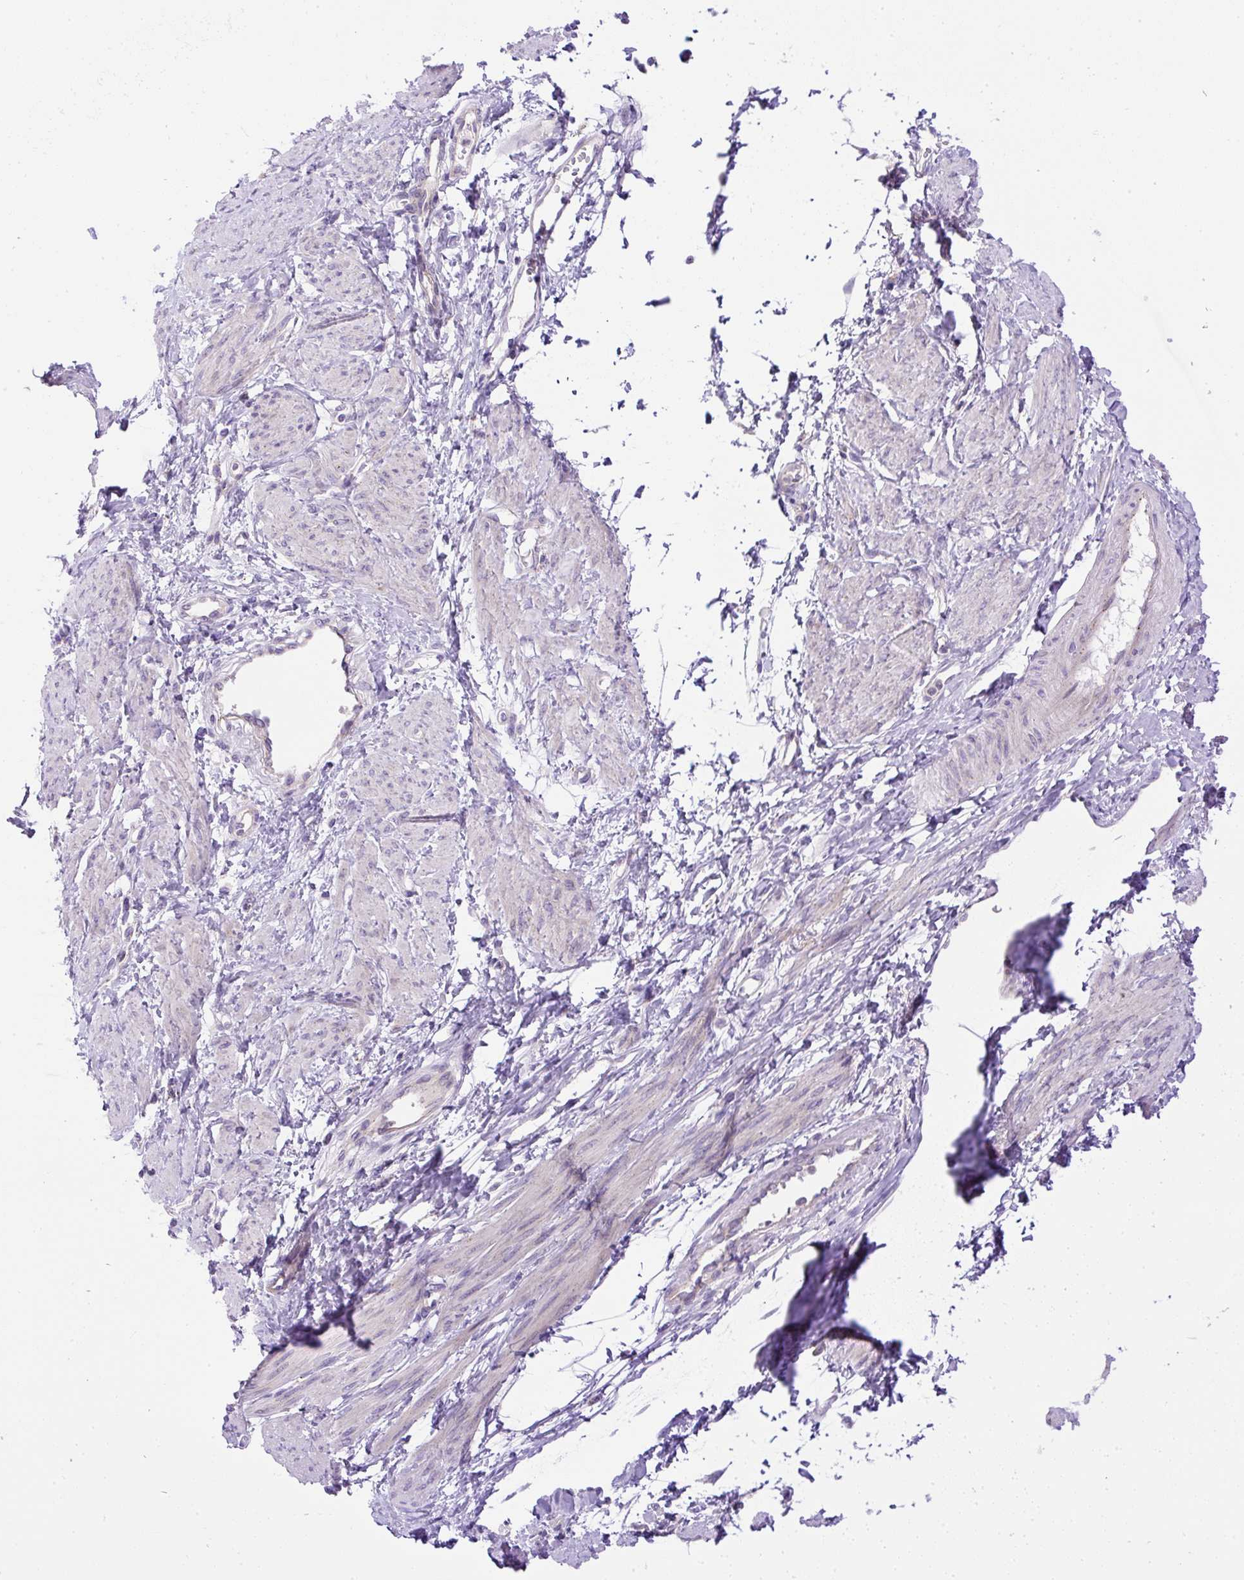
{"staining": {"intensity": "negative", "quantity": "none", "location": "none"}, "tissue": "smooth muscle", "cell_type": "Smooth muscle cells", "image_type": "normal", "snomed": [{"axis": "morphology", "description": "Normal tissue, NOS"}, {"axis": "topography", "description": "Smooth muscle"}, {"axis": "topography", "description": "Uterus"}], "caption": "This is a image of immunohistochemistry (IHC) staining of benign smooth muscle, which shows no positivity in smooth muscle cells. (Brightfield microscopy of DAB (3,3'-diaminobenzidine) immunohistochemistry (IHC) at high magnification).", "gene": "CFAP47", "patient": {"sex": "female", "age": 39}}